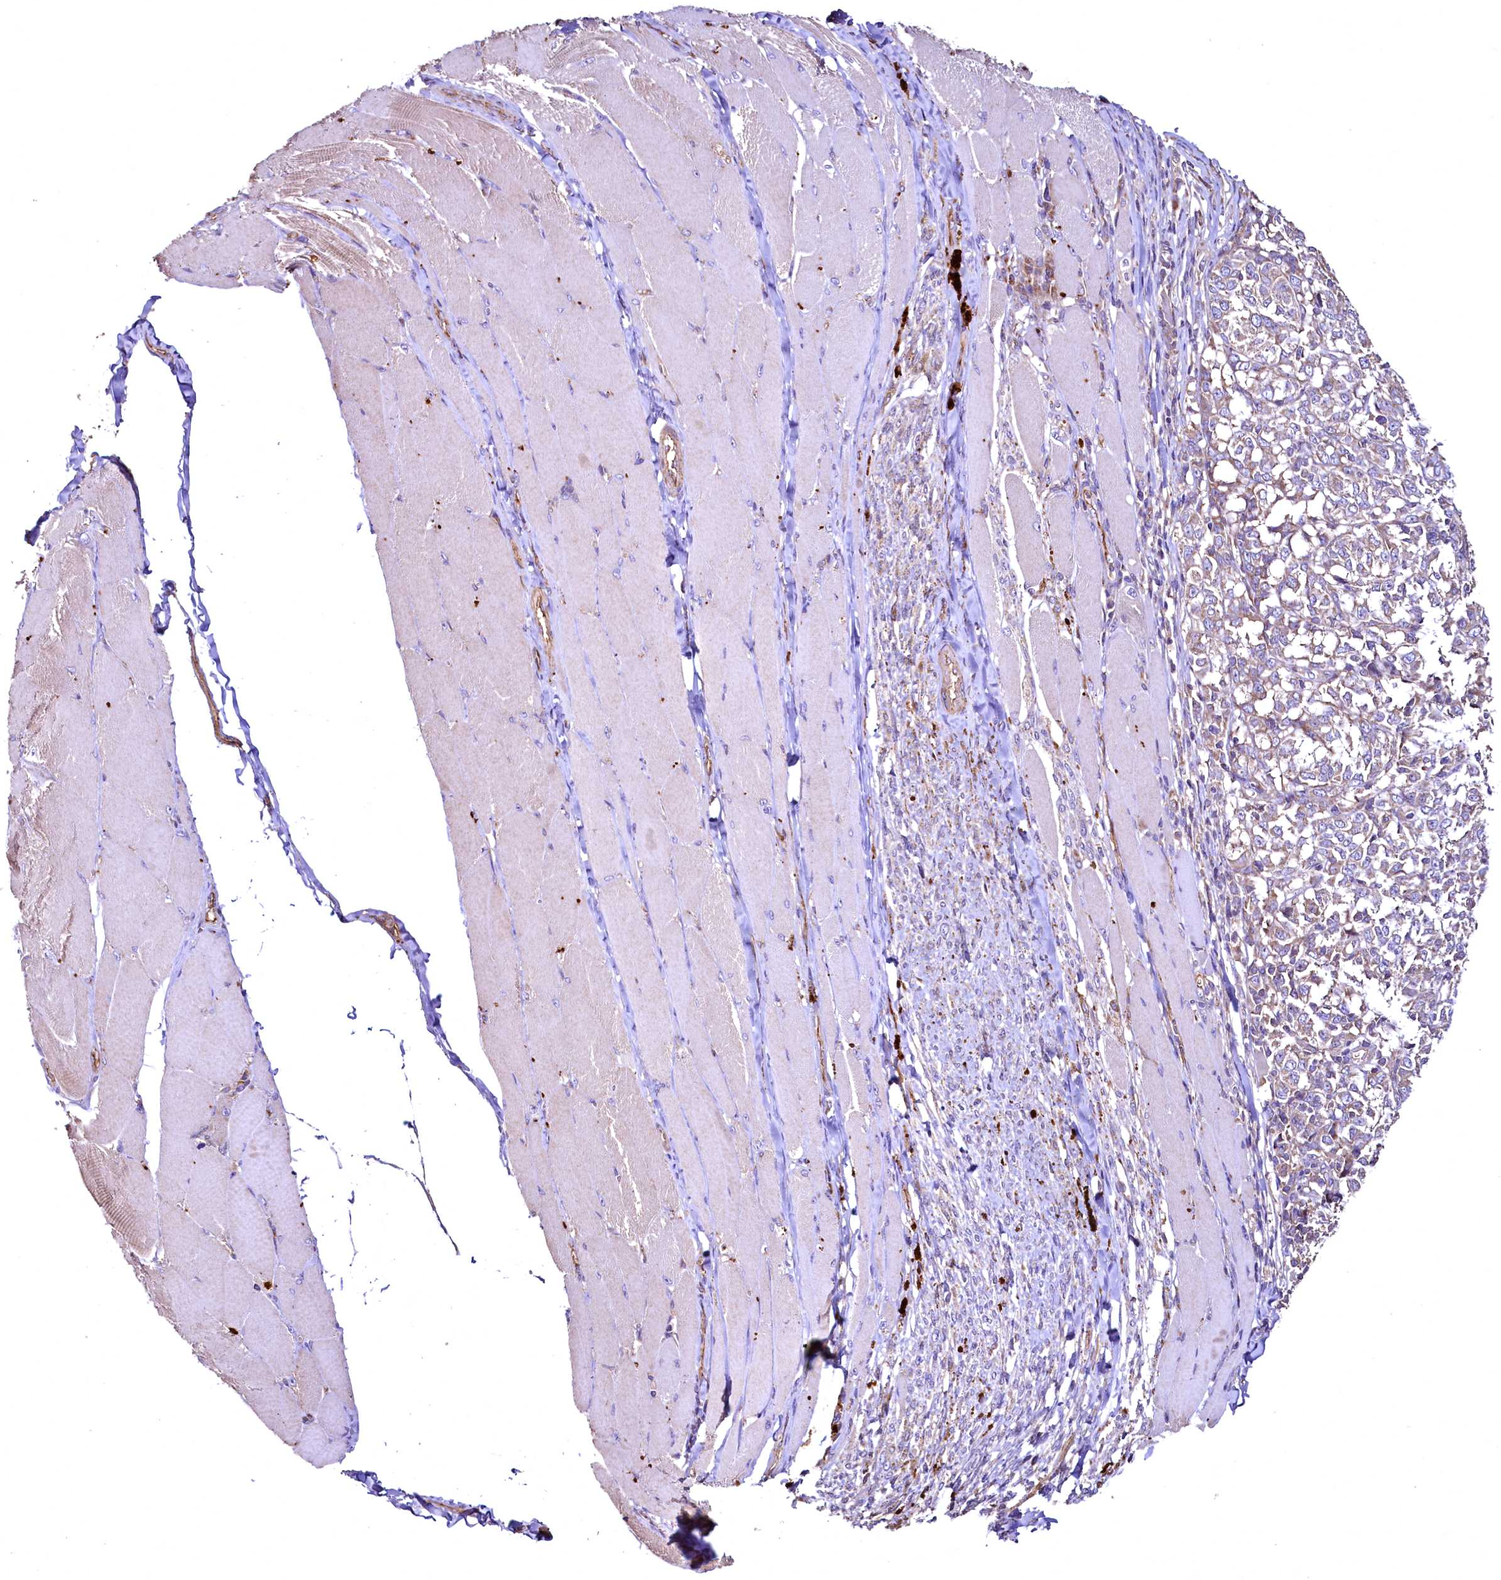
{"staining": {"intensity": "moderate", "quantity": ">75%", "location": "cytoplasmic/membranous"}, "tissue": "melanoma", "cell_type": "Tumor cells", "image_type": "cancer", "snomed": [{"axis": "morphology", "description": "Malignant melanoma, NOS"}, {"axis": "topography", "description": "Skin"}], "caption": "Malignant melanoma was stained to show a protein in brown. There is medium levels of moderate cytoplasmic/membranous positivity in approximately >75% of tumor cells.", "gene": "TBCEL", "patient": {"sex": "female", "age": 72}}